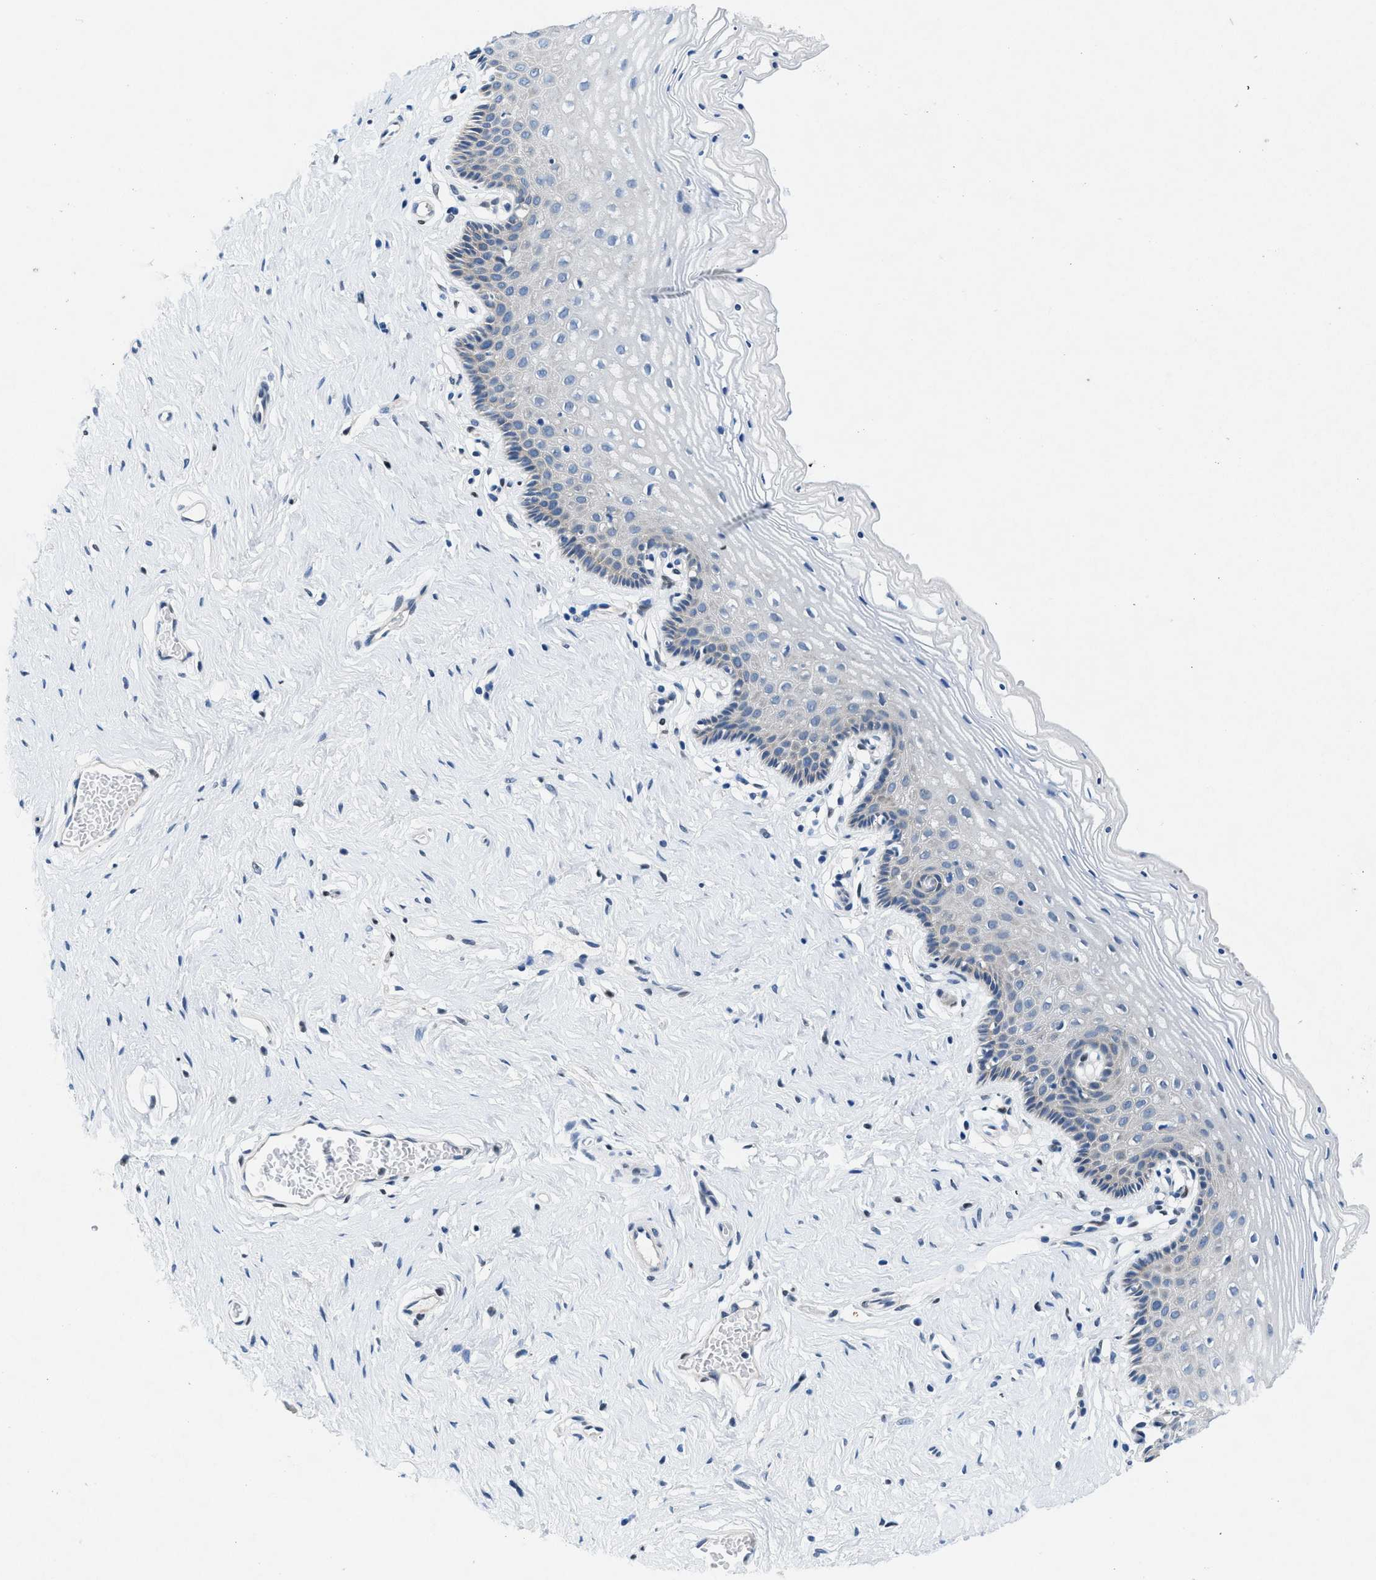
{"staining": {"intensity": "negative", "quantity": "none", "location": "none"}, "tissue": "vagina", "cell_type": "Squamous epithelial cells", "image_type": "normal", "snomed": [{"axis": "morphology", "description": "Normal tissue, NOS"}, {"axis": "topography", "description": "Vagina"}], "caption": "This histopathology image is of normal vagina stained with IHC to label a protein in brown with the nuclei are counter-stained blue. There is no expression in squamous epithelial cells. (DAB immunohistochemistry (IHC) with hematoxylin counter stain).", "gene": "COPS2", "patient": {"sex": "female", "age": 32}}